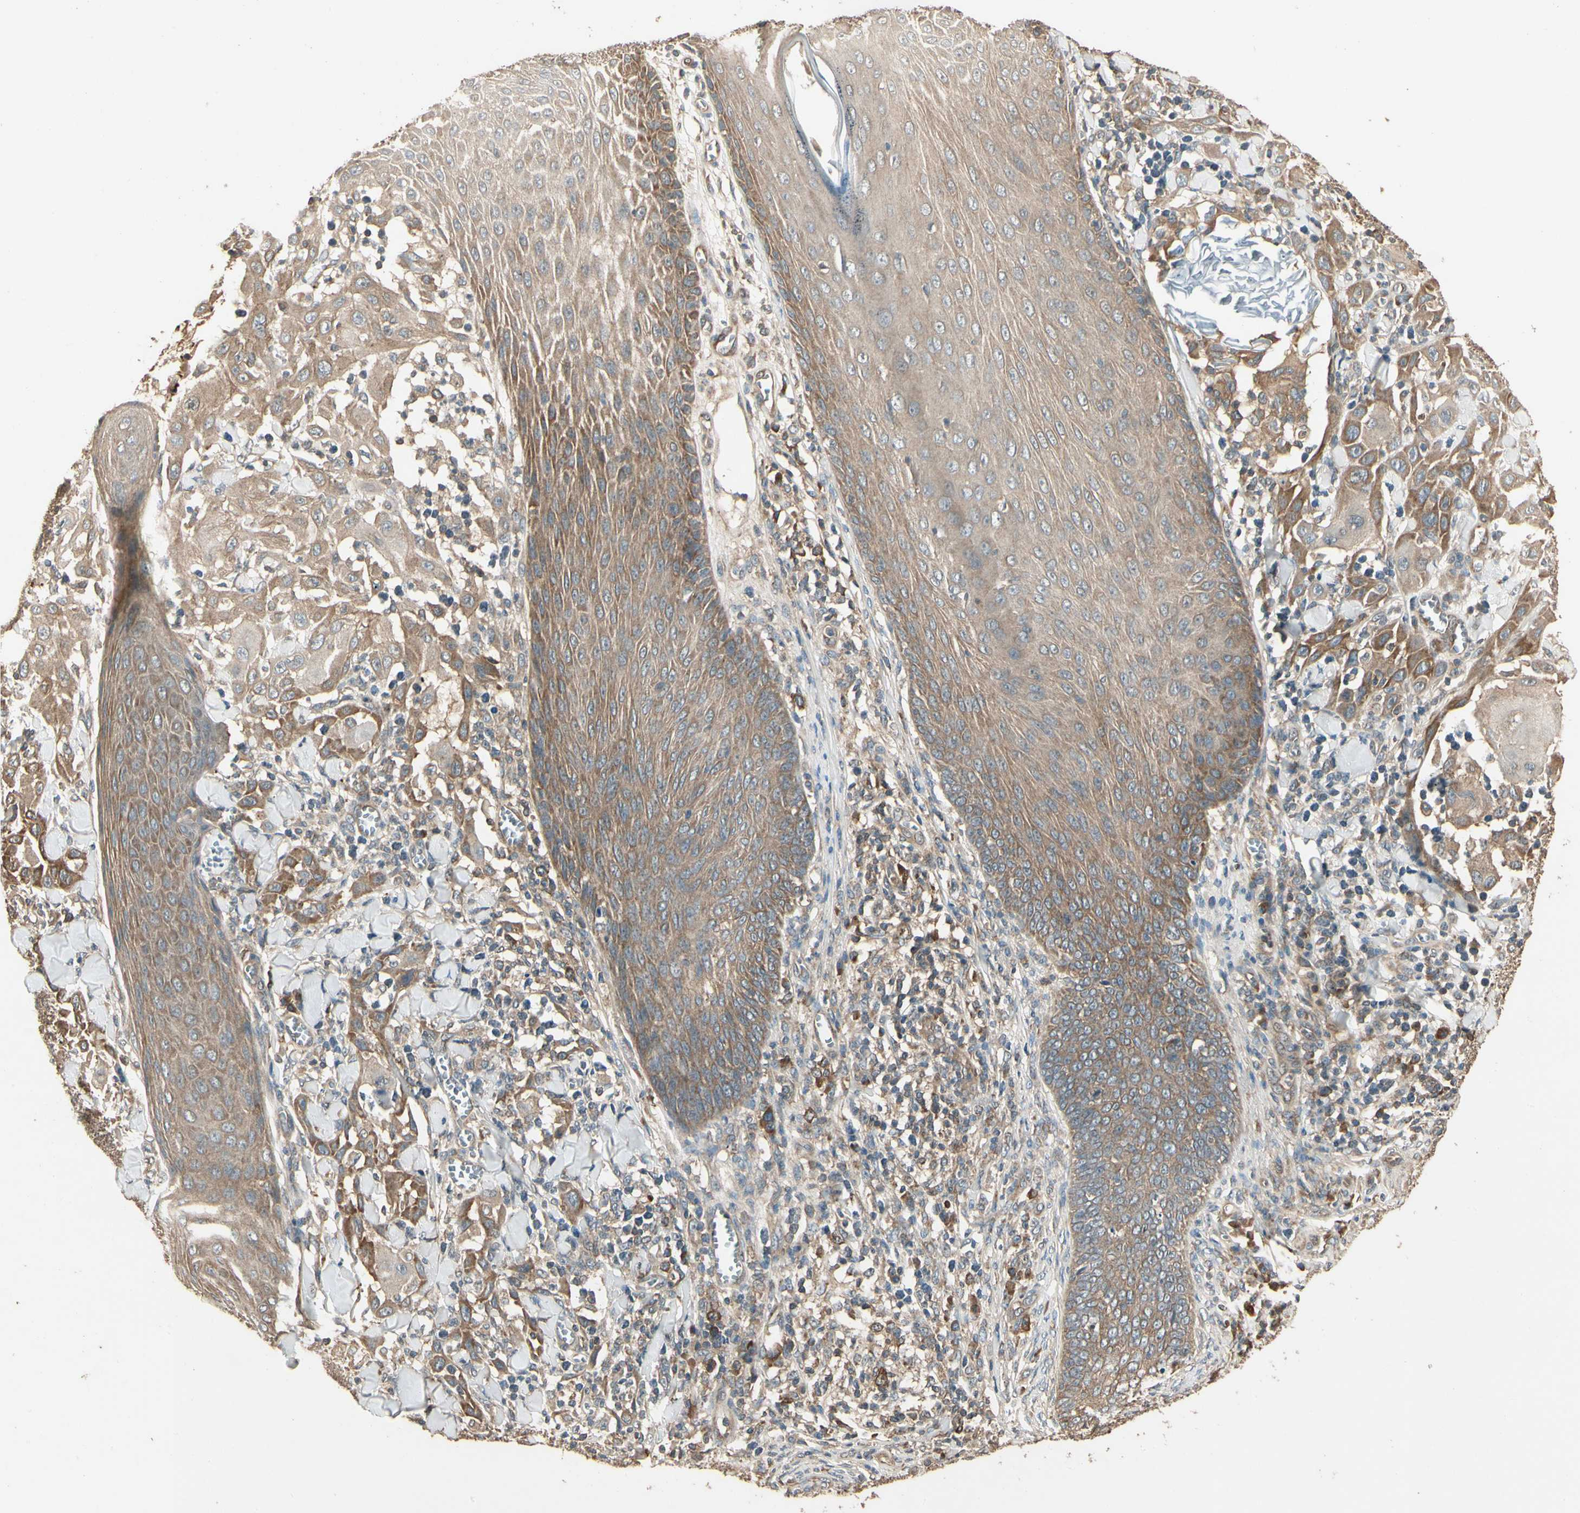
{"staining": {"intensity": "moderate", "quantity": ">75%", "location": "cytoplasmic/membranous"}, "tissue": "skin cancer", "cell_type": "Tumor cells", "image_type": "cancer", "snomed": [{"axis": "morphology", "description": "Squamous cell carcinoma, NOS"}, {"axis": "topography", "description": "Skin"}], "caption": "Immunohistochemistry (IHC) (DAB) staining of skin cancer (squamous cell carcinoma) reveals moderate cytoplasmic/membranous protein positivity in about >75% of tumor cells.", "gene": "CCT7", "patient": {"sex": "male", "age": 24}}